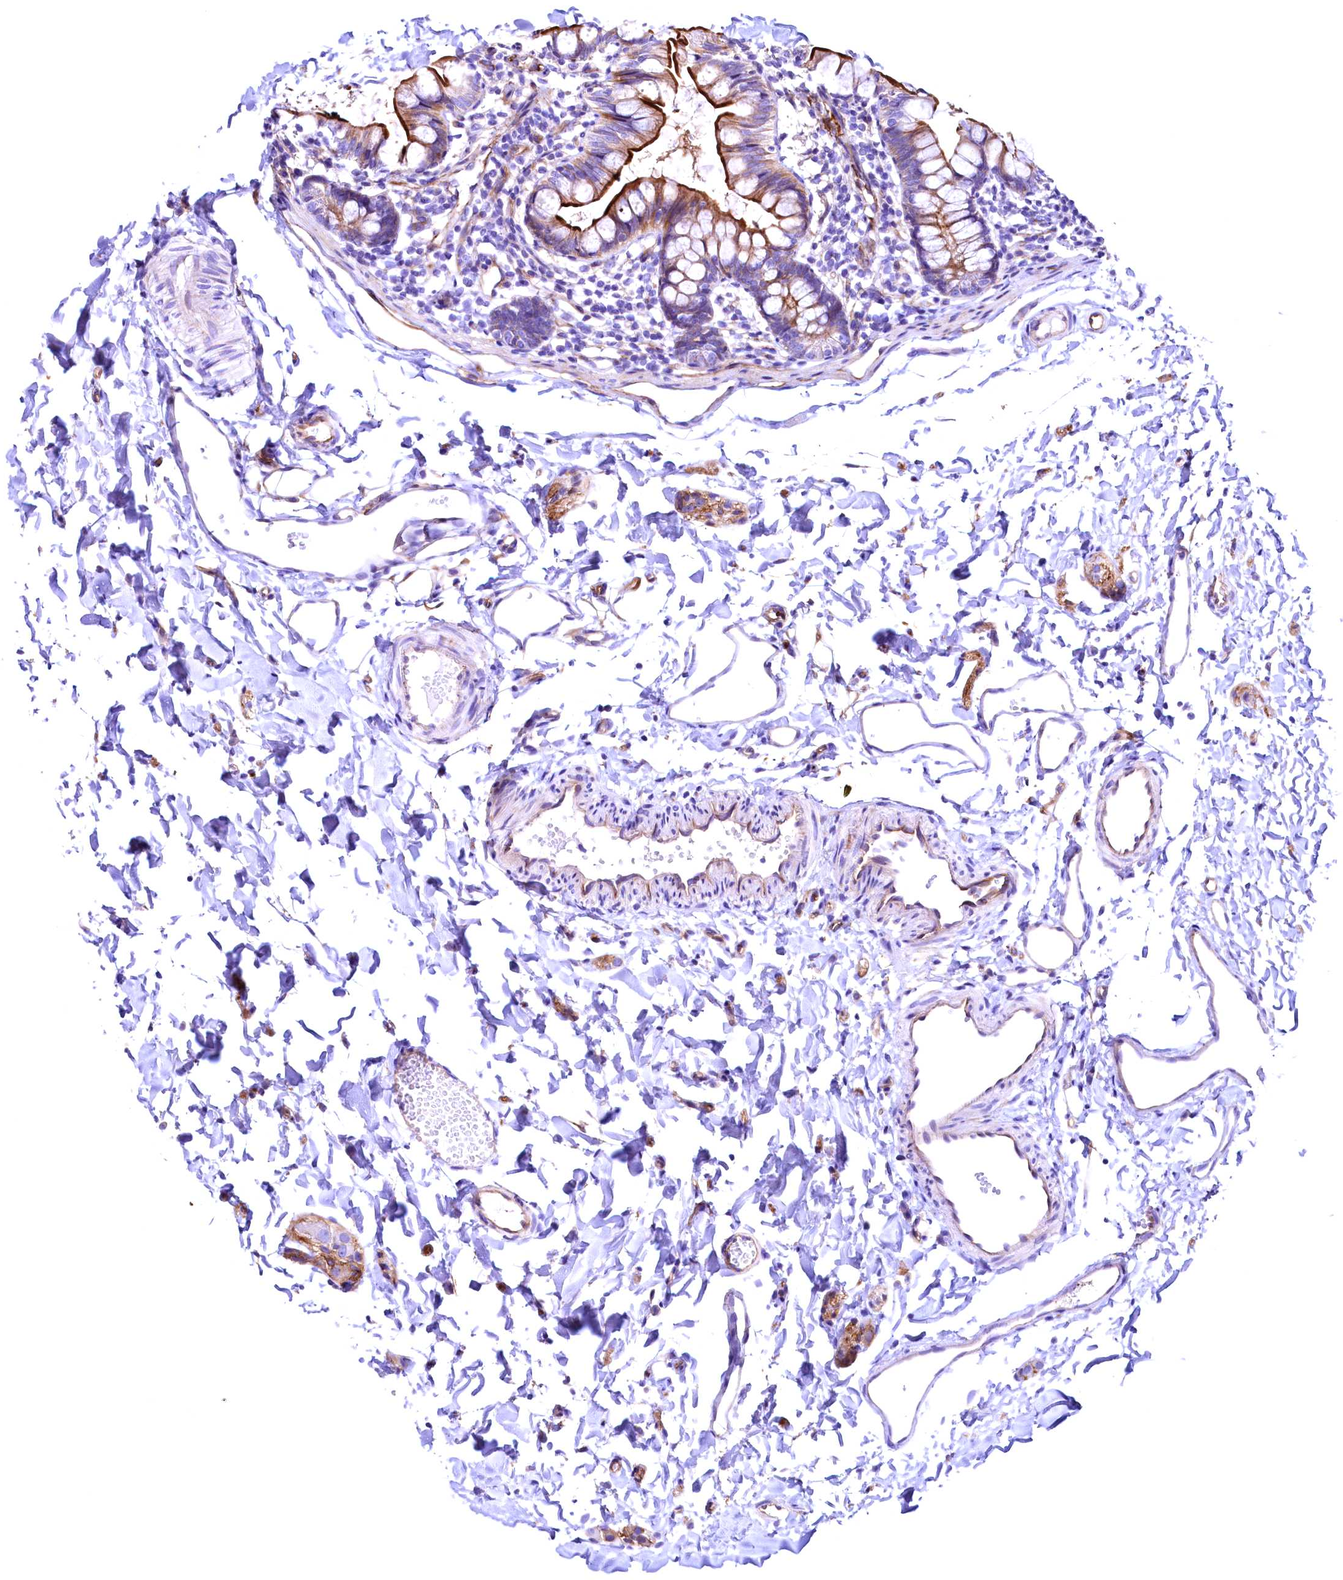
{"staining": {"intensity": "strong", "quantity": ">75%", "location": "cytoplasmic/membranous"}, "tissue": "small intestine", "cell_type": "Glandular cells", "image_type": "normal", "snomed": [{"axis": "morphology", "description": "Normal tissue, NOS"}, {"axis": "topography", "description": "Small intestine"}], "caption": "Immunohistochemical staining of unremarkable small intestine shows high levels of strong cytoplasmic/membranous expression in about >75% of glandular cells. (IHC, brightfield microscopy, high magnification).", "gene": "SLF1", "patient": {"sex": "male", "age": 7}}